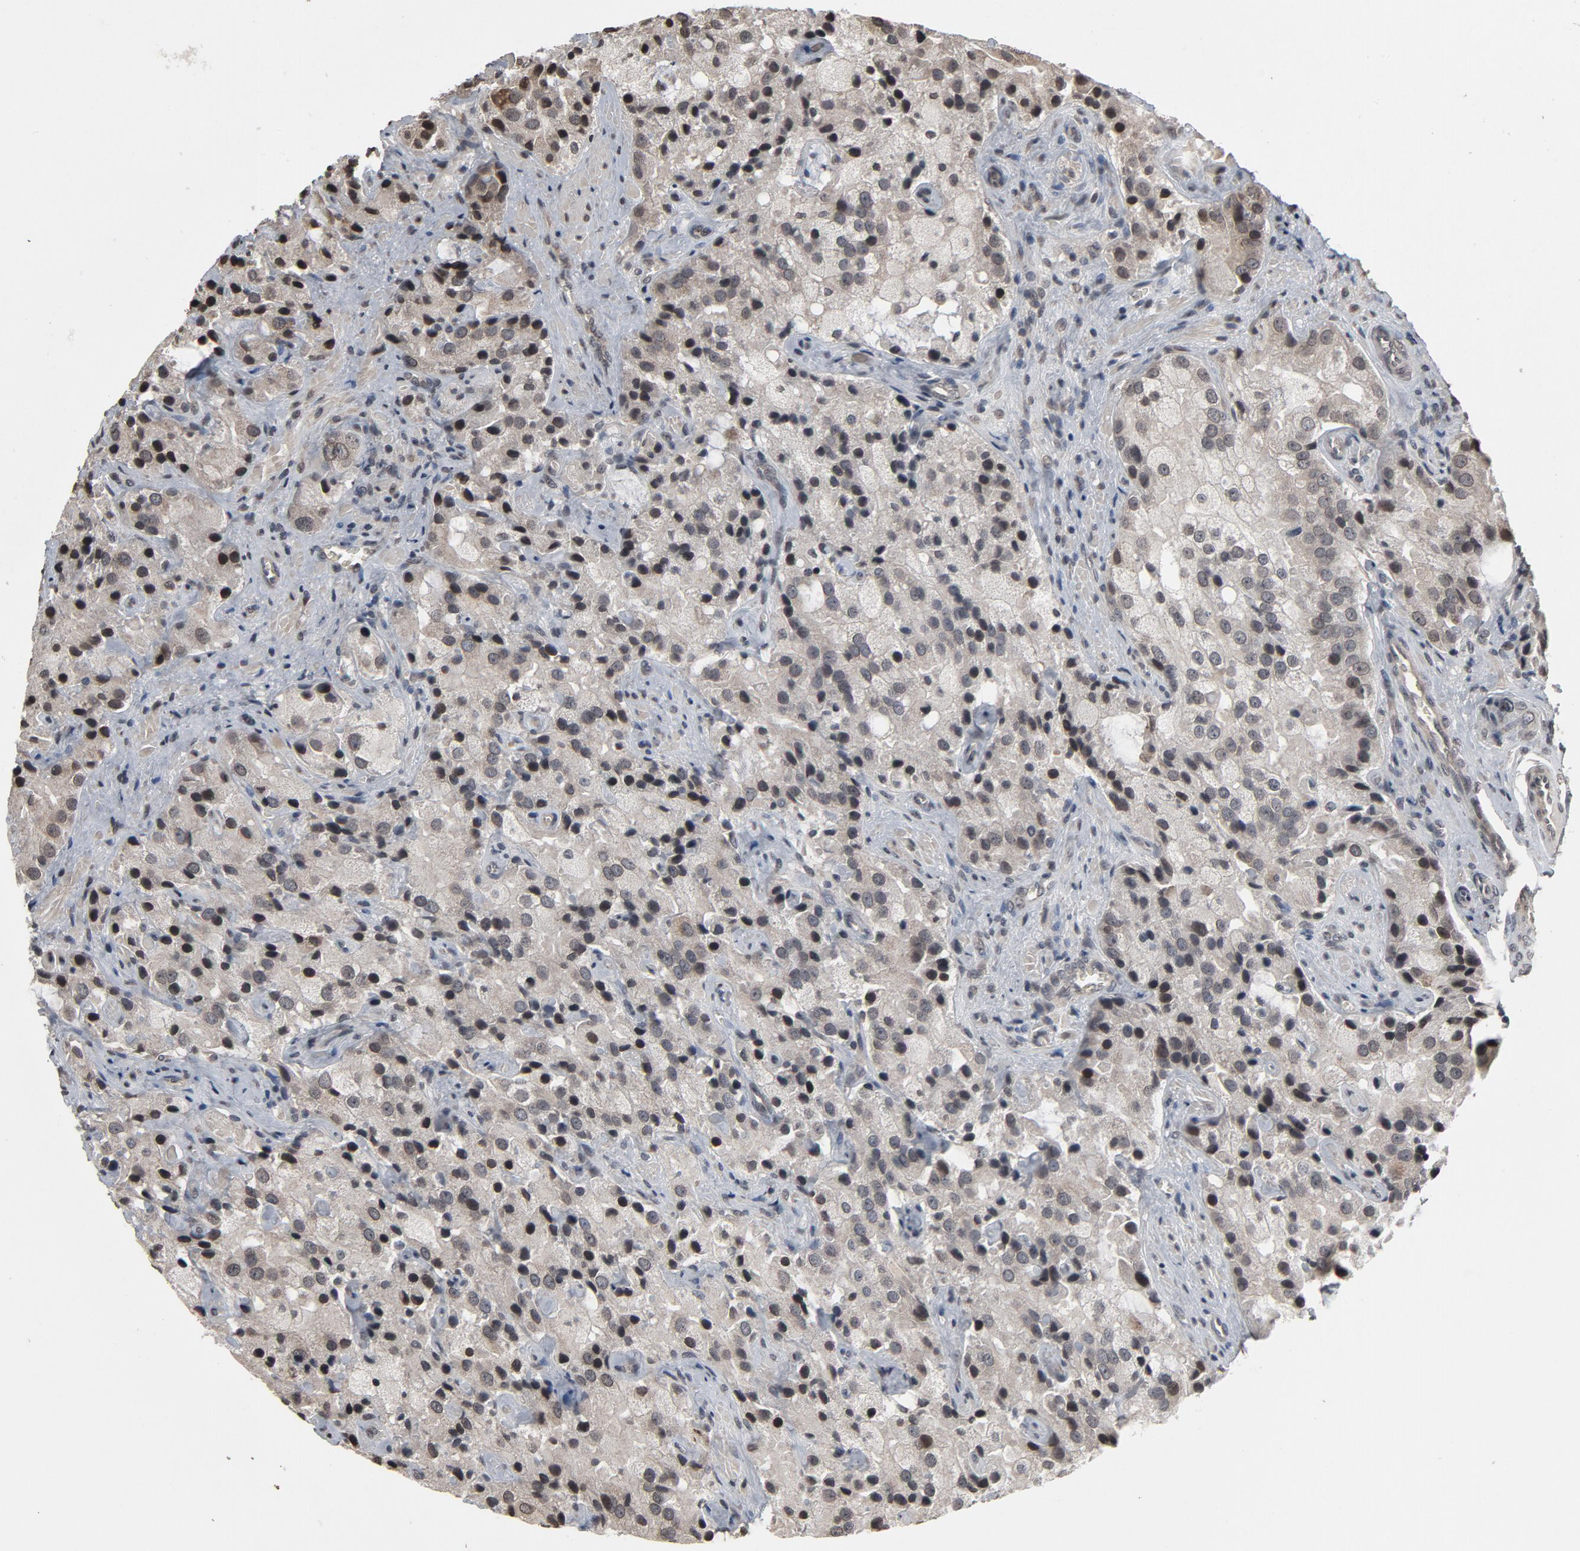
{"staining": {"intensity": "weak", "quantity": "<25%", "location": "cytoplasmic/membranous,nuclear"}, "tissue": "prostate cancer", "cell_type": "Tumor cells", "image_type": "cancer", "snomed": [{"axis": "morphology", "description": "Adenocarcinoma, High grade"}, {"axis": "topography", "description": "Prostate"}], "caption": "Tumor cells are negative for protein expression in human prostate cancer (high-grade adenocarcinoma).", "gene": "POM121", "patient": {"sex": "male", "age": 70}}